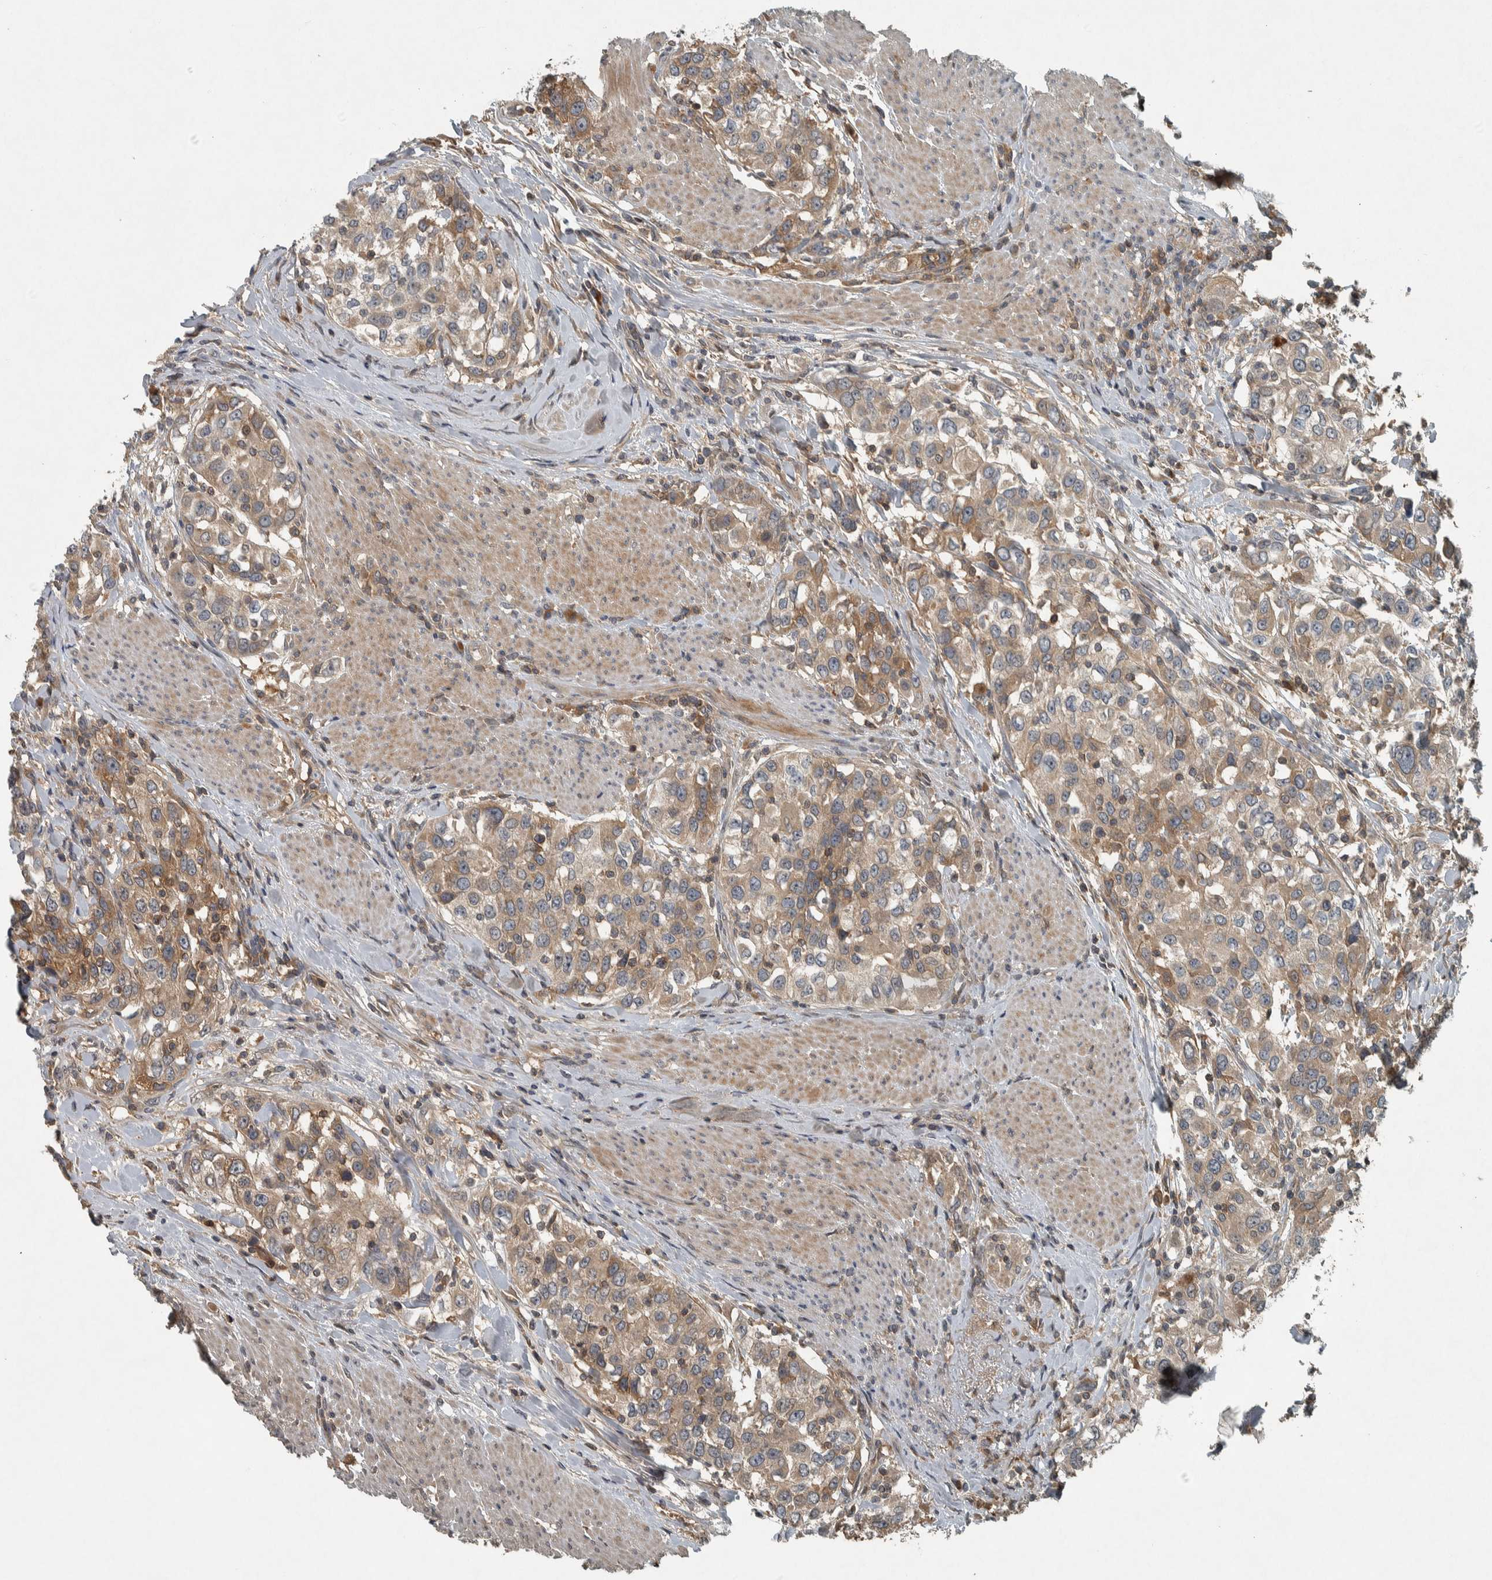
{"staining": {"intensity": "moderate", "quantity": ">75%", "location": "cytoplasmic/membranous"}, "tissue": "urothelial cancer", "cell_type": "Tumor cells", "image_type": "cancer", "snomed": [{"axis": "morphology", "description": "Urothelial carcinoma, High grade"}, {"axis": "topography", "description": "Urinary bladder"}], "caption": "Immunohistochemistry histopathology image of urothelial carcinoma (high-grade) stained for a protein (brown), which exhibits medium levels of moderate cytoplasmic/membranous positivity in about >75% of tumor cells.", "gene": "CLCN2", "patient": {"sex": "female", "age": 80}}